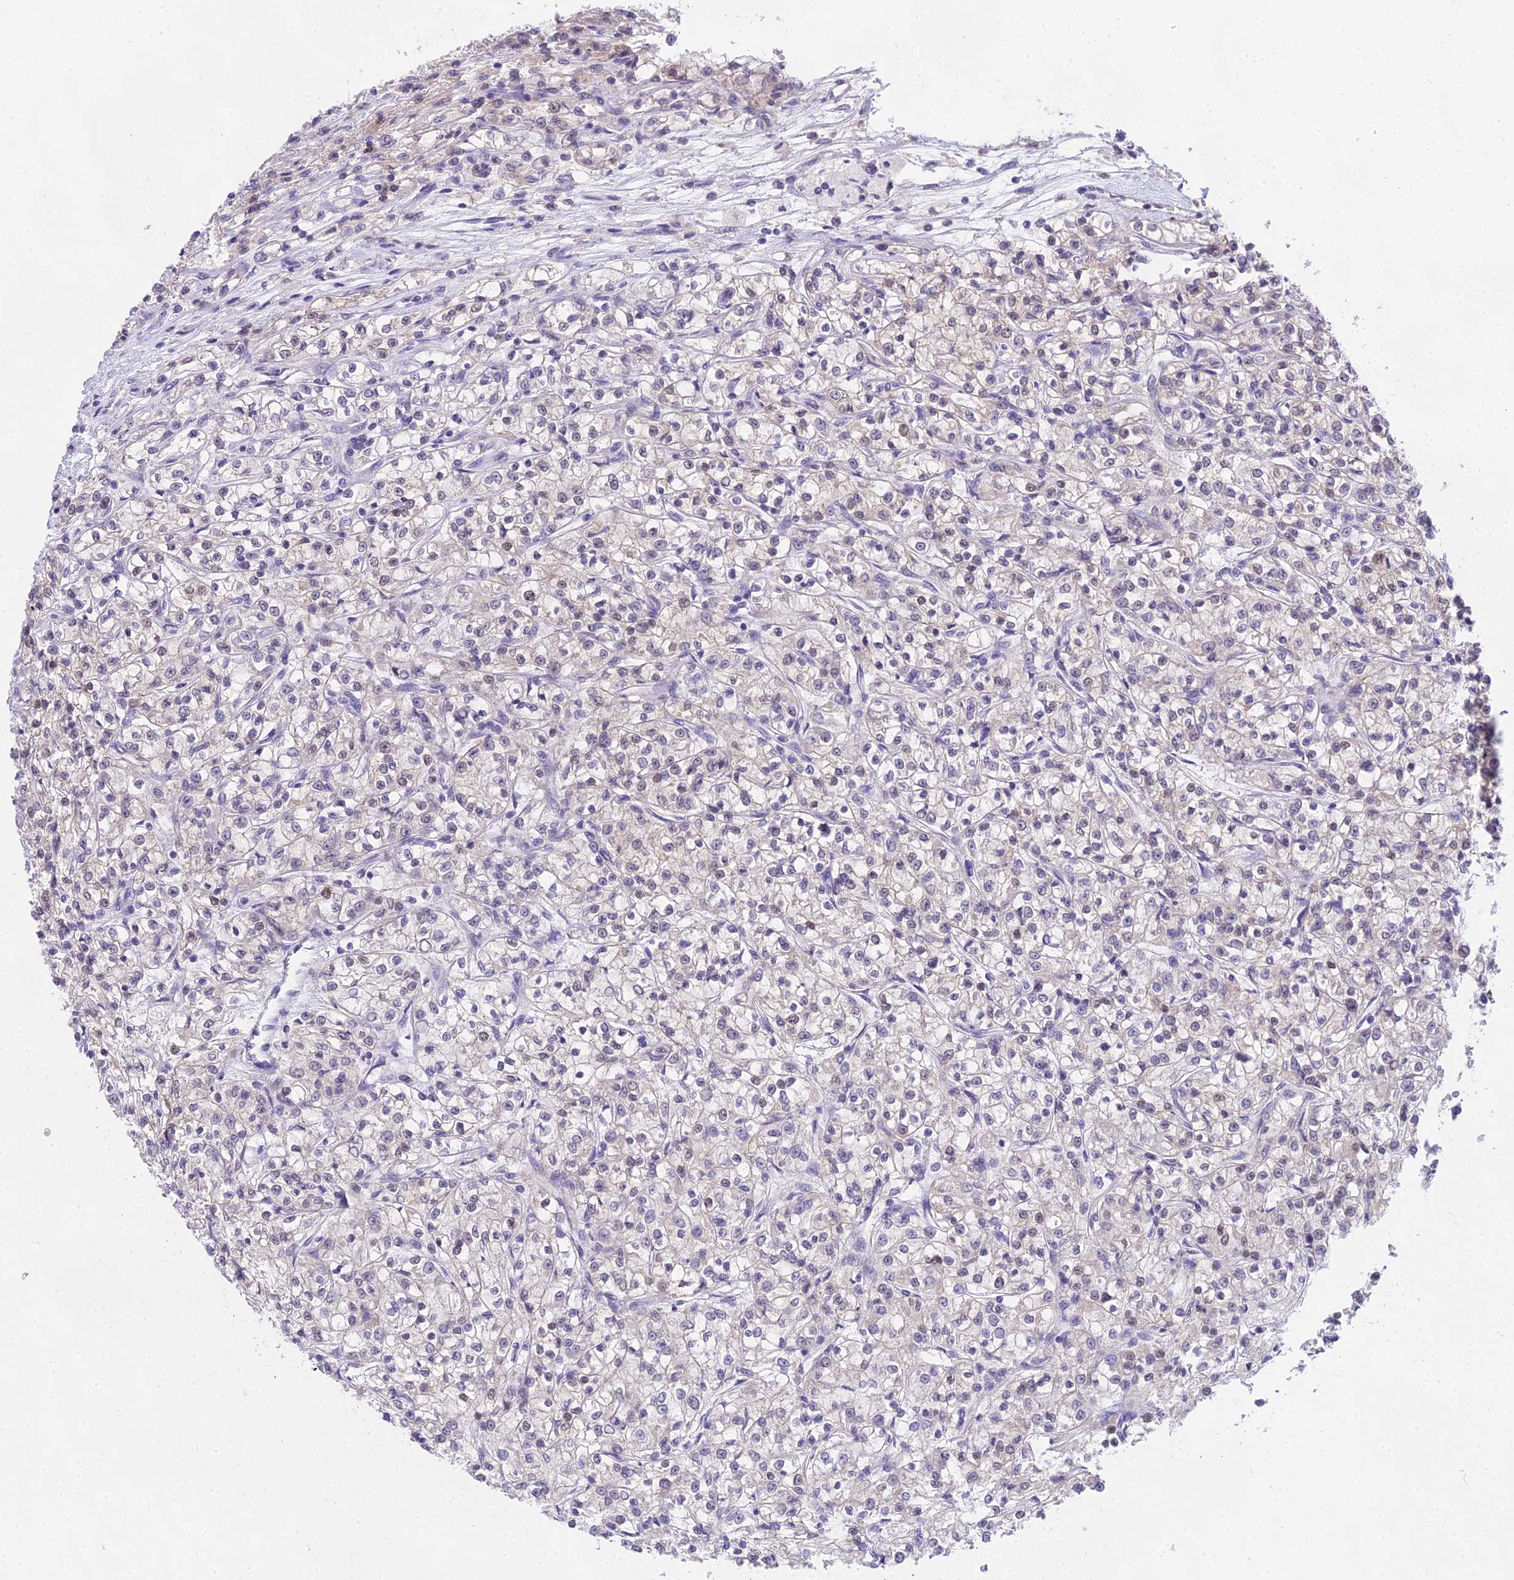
{"staining": {"intensity": "negative", "quantity": "none", "location": "none"}, "tissue": "renal cancer", "cell_type": "Tumor cells", "image_type": "cancer", "snomed": [{"axis": "morphology", "description": "Adenocarcinoma, NOS"}, {"axis": "topography", "description": "Kidney"}], "caption": "Photomicrograph shows no protein staining in tumor cells of adenocarcinoma (renal) tissue.", "gene": "MAT2A", "patient": {"sex": "female", "age": 59}}